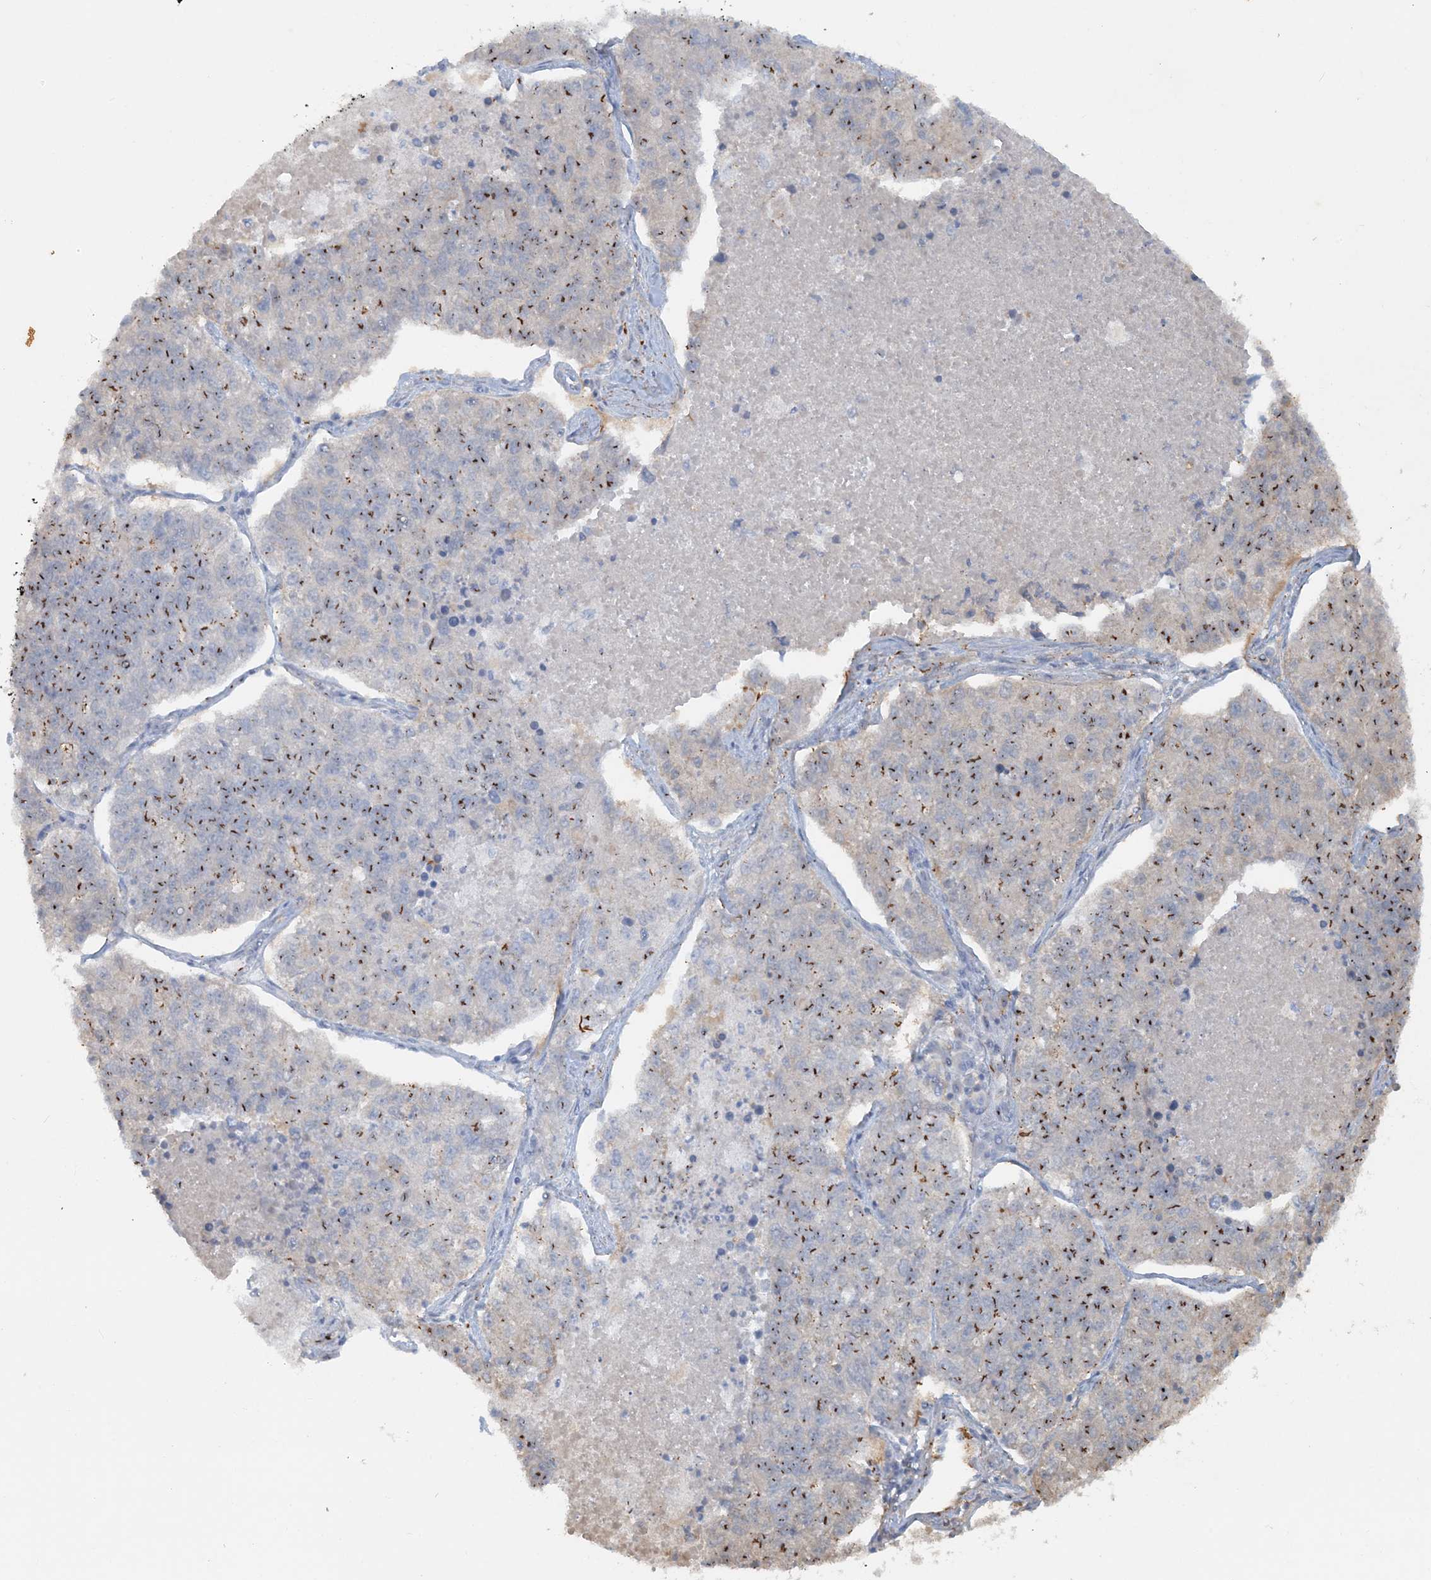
{"staining": {"intensity": "moderate", "quantity": "25%-75%", "location": "cytoplasmic/membranous"}, "tissue": "lung cancer", "cell_type": "Tumor cells", "image_type": "cancer", "snomed": [{"axis": "morphology", "description": "Adenocarcinoma, NOS"}, {"axis": "topography", "description": "Lung"}], "caption": "Lung cancer stained with DAB IHC shows medium levels of moderate cytoplasmic/membranous positivity in approximately 25%-75% of tumor cells.", "gene": "DSTN", "patient": {"sex": "male", "age": 49}}